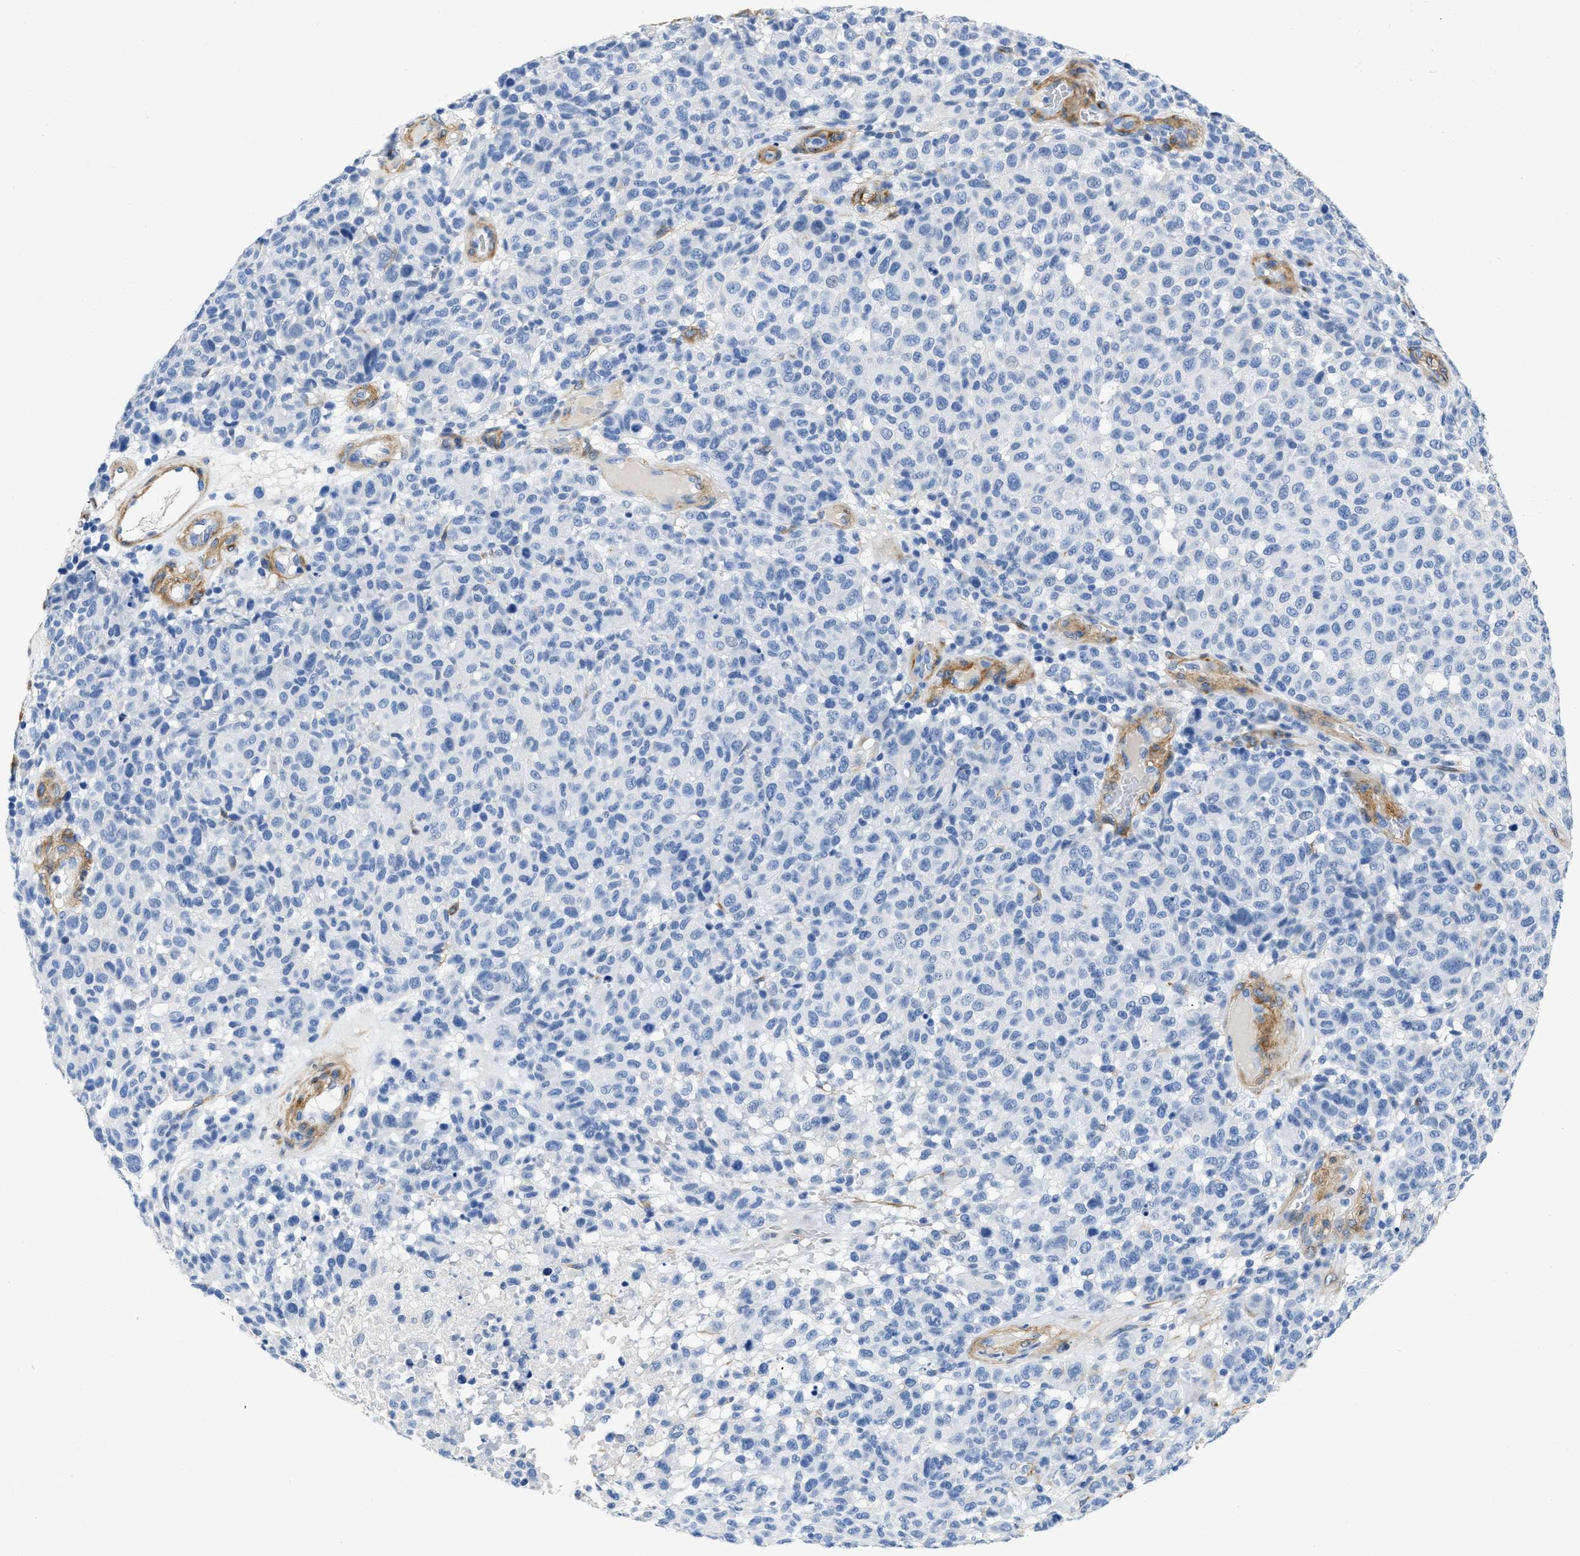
{"staining": {"intensity": "negative", "quantity": "none", "location": "none"}, "tissue": "melanoma", "cell_type": "Tumor cells", "image_type": "cancer", "snomed": [{"axis": "morphology", "description": "Malignant melanoma, NOS"}, {"axis": "topography", "description": "Skin"}], "caption": "An IHC photomicrograph of malignant melanoma is shown. There is no staining in tumor cells of malignant melanoma.", "gene": "PDGFRB", "patient": {"sex": "male", "age": 59}}